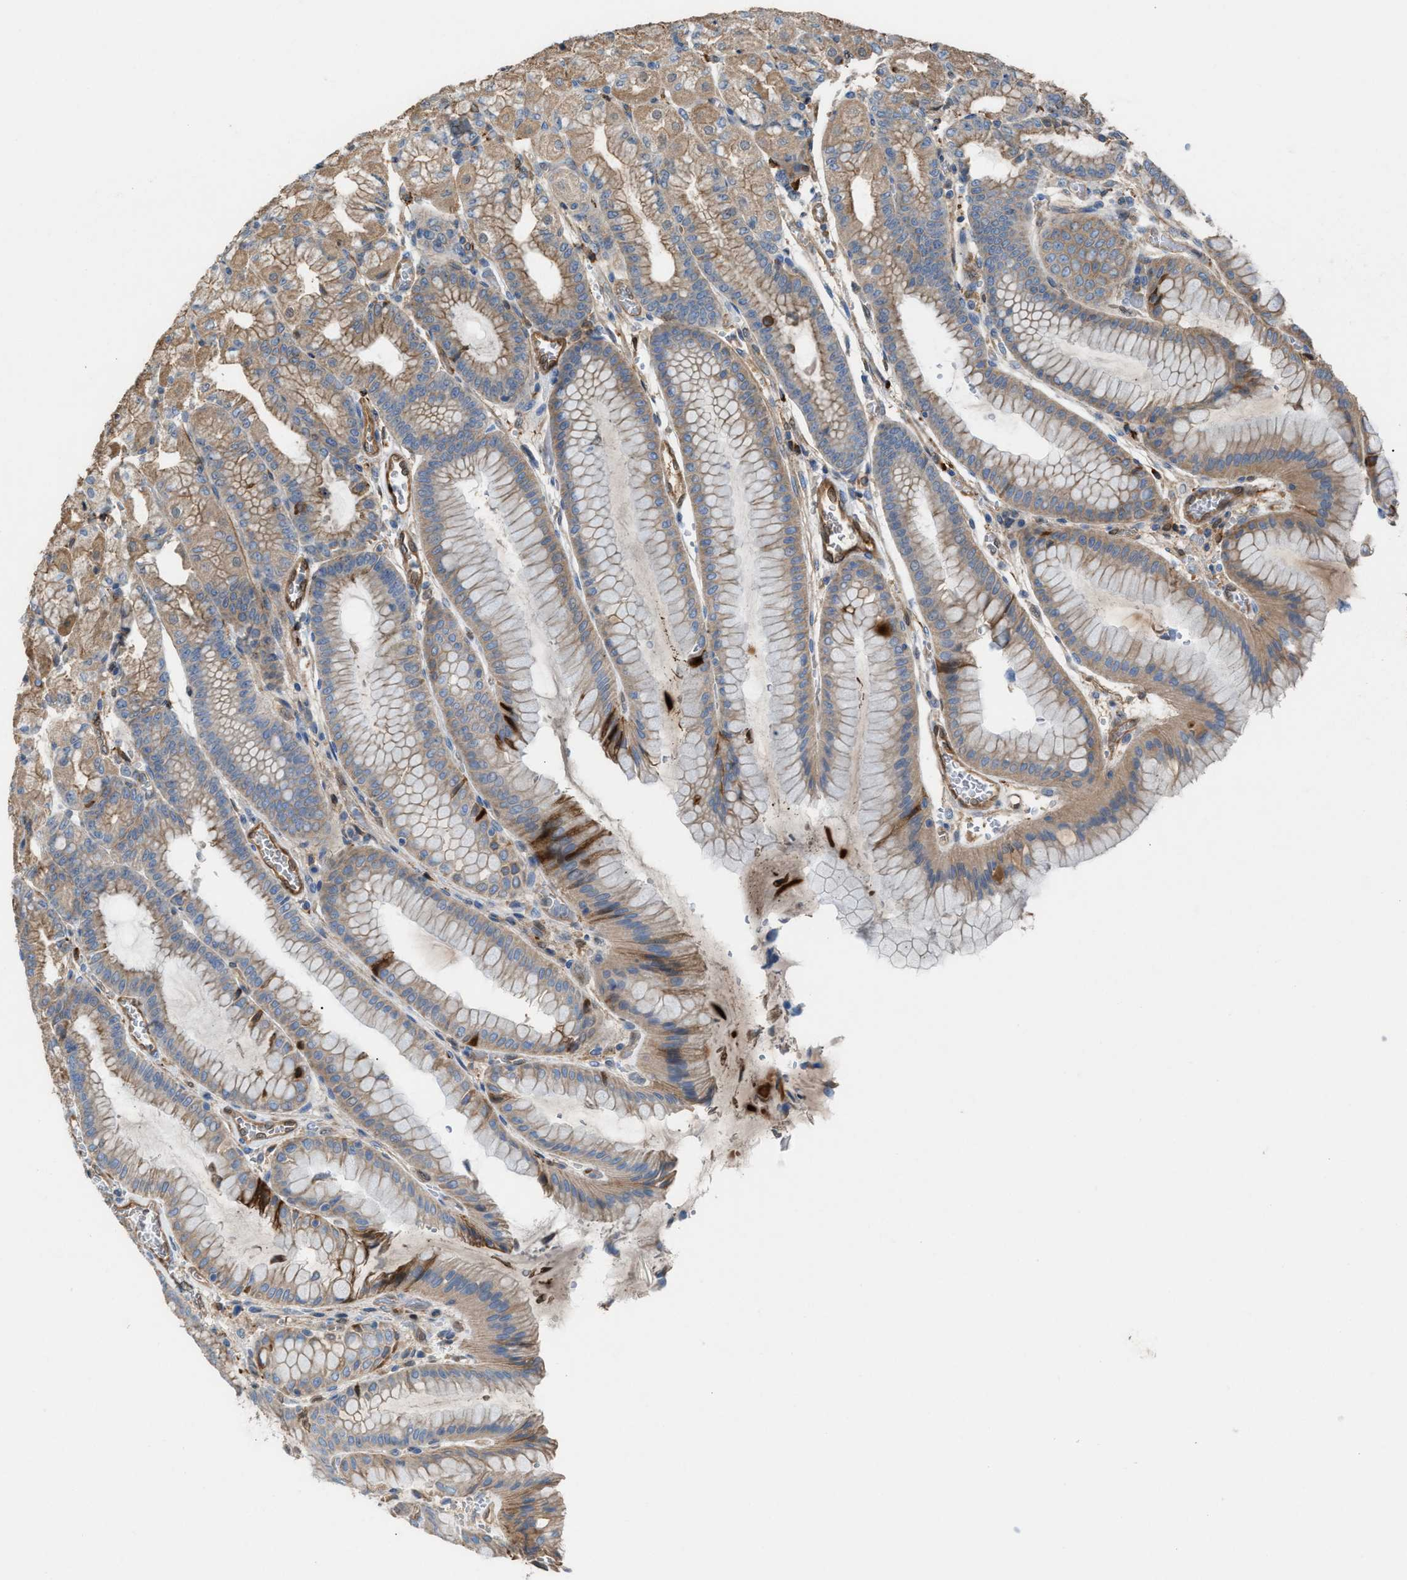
{"staining": {"intensity": "weak", "quantity": ">75%", "location": "cytoplasmic/membranous"}, "tissue": "stomach", "cell_type": "Glandular cells", "image_type": "normal", "snomed": [{"axis": "morphology", "description": "Normal tissue, NOS"}, {"axis": "morphology", "description": "Carcinoid, malignant, NOS"}, {"axis": "topography", "description": "Stomach, upper"}], "caption": "Immunohistochemistry (IHC) photomicrograph of unremarkable stomach: stomach stained using IHC shows low levels of weak protein expression localized specifically in the cytoplasmic/membranous of glandular cells, appearing as a cytoplasmic/membranous brown color.", "gene": "TPK1", "patient": {"sex": "male", "age": 39}}